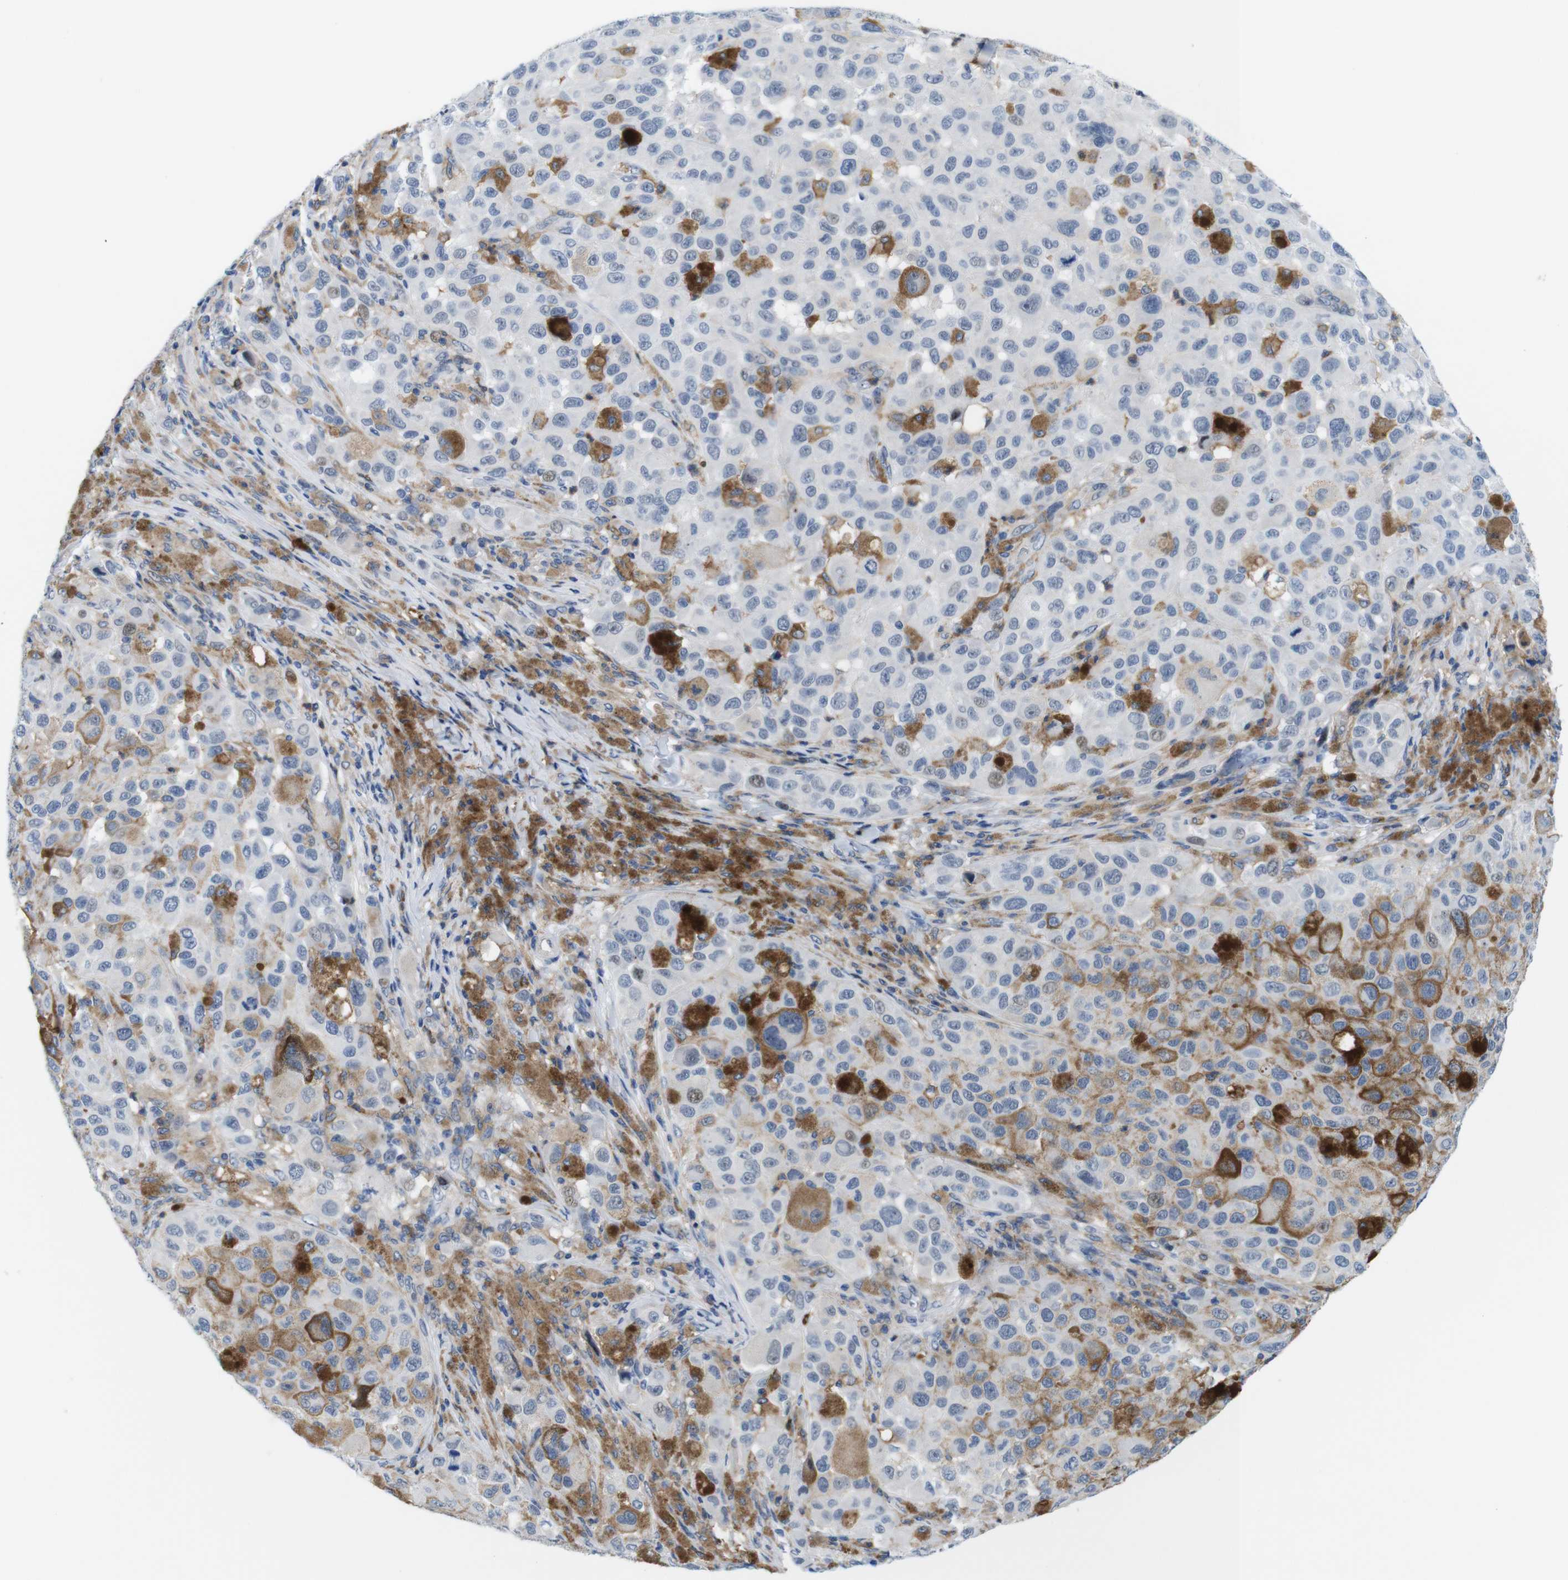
{"staining": {"intensity": "negative", "quantity": "none", "location": "none"}, "tissue": "melanoma", "cell_type": "Tumor cells", "image_type": "cancer", "snomed": [{"axis": "morphology", "description": "Malignant melanoma, NOS"}, {"axis": "topography", "description": "Skin"}], "caption": "Human malignant melanoma stained for a protein using immunohistochemistry displays no positivity in tumor cells.", "gene": "CD300C", "patient": {"sex": "male", "age": 96}}